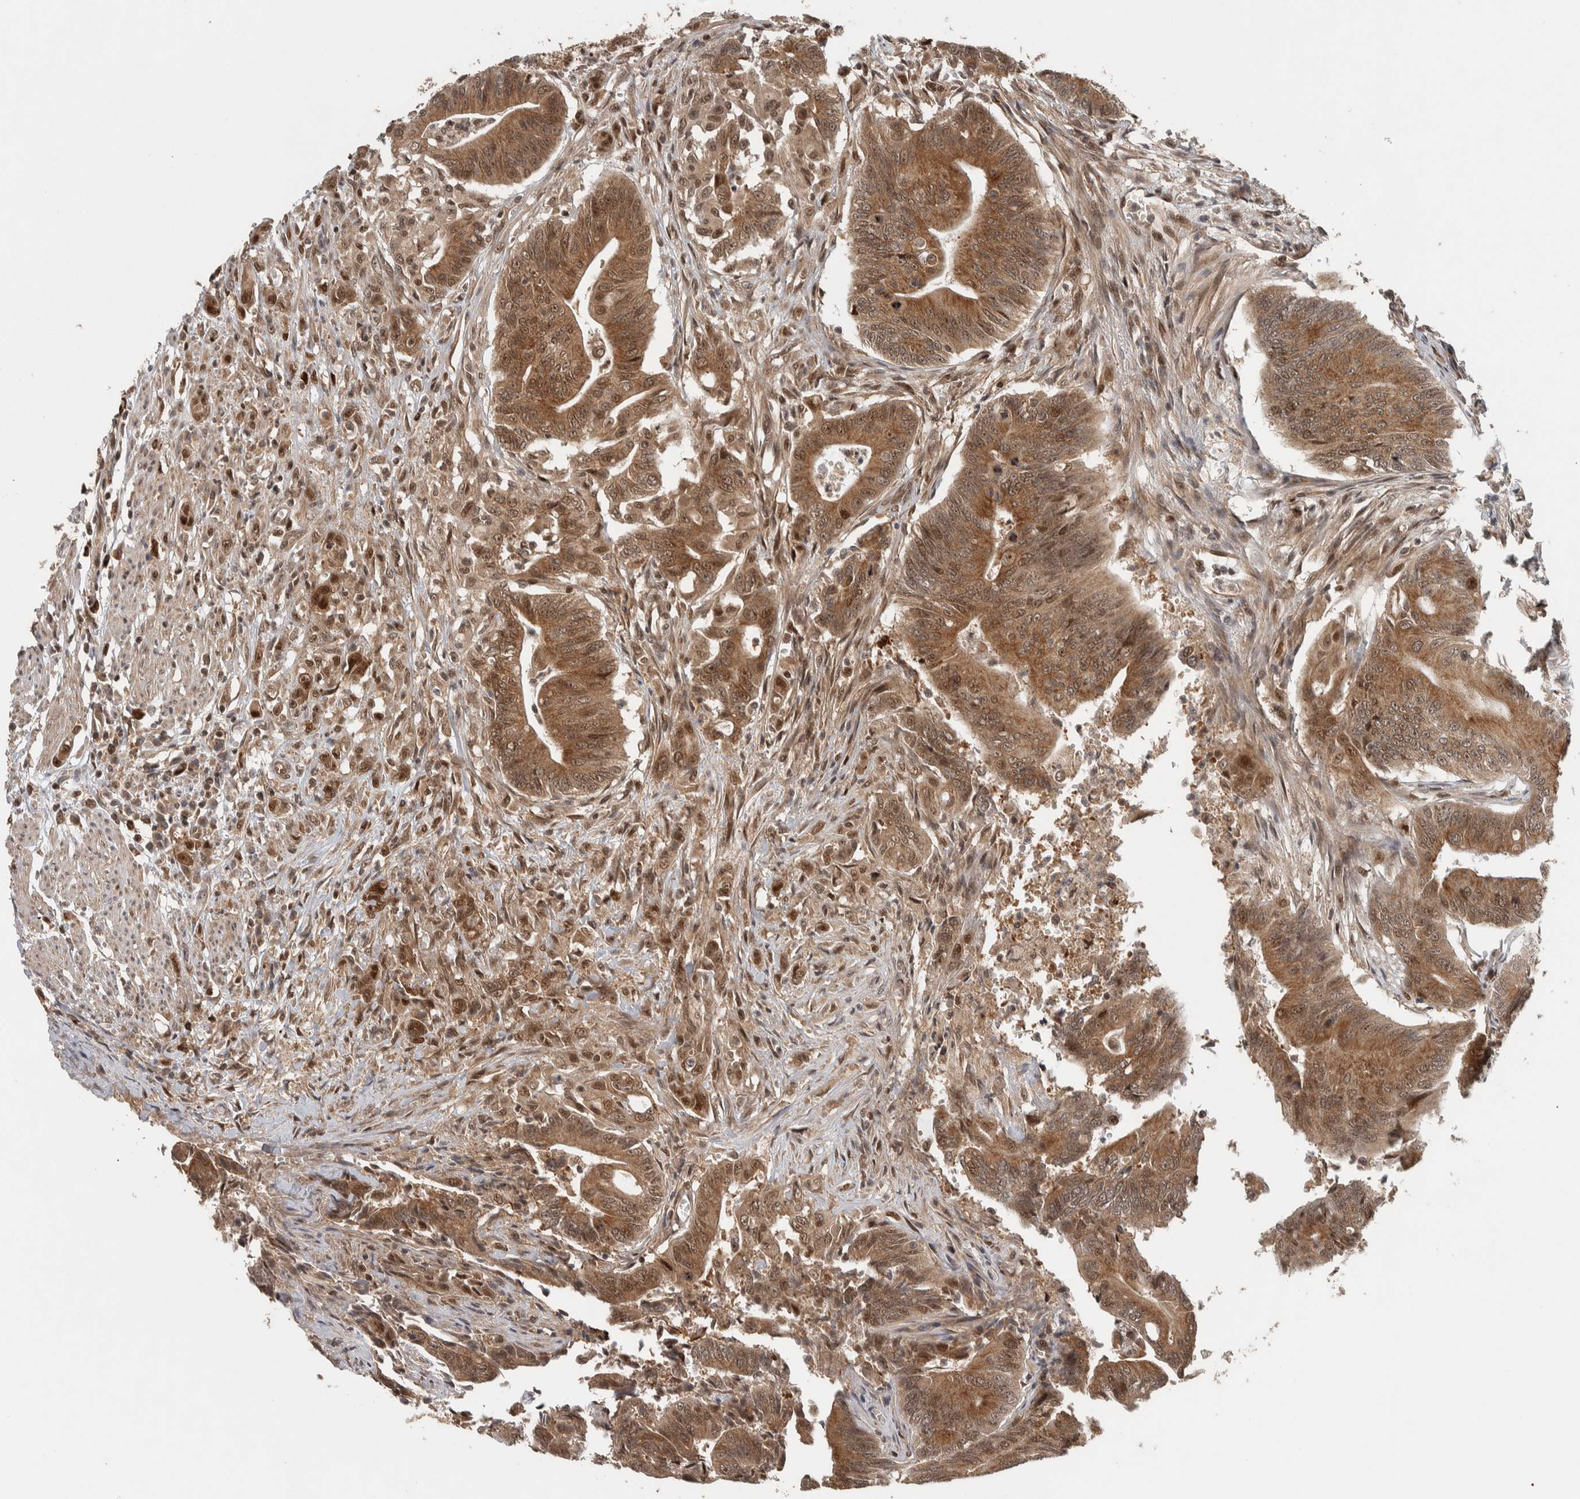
{"staining": {"intensity": "moderate", "quantity": ">75%", "location": "cytoplasmic/membranous,nuclear"}, "tissue": "colorectal cancer", "cell_type": "Tumor cells", "image_type": "cancer", "snomed": [{"axis": "morphology", "description": "Adenoma, NOS"}, {"axis": "morphology", "description": "Adenocarcinoma, NOS"}, {"axis": "topography", "description": "Colon"}], "caption": "Human colorectal cancer stained for a protein (brown) shows moderate cytoplasmic/membranous and nuclear positive expression in about >75% of tumor cells.", "gene": "RPS6KA4", "patient": {"sex": "male", "age": 79}}